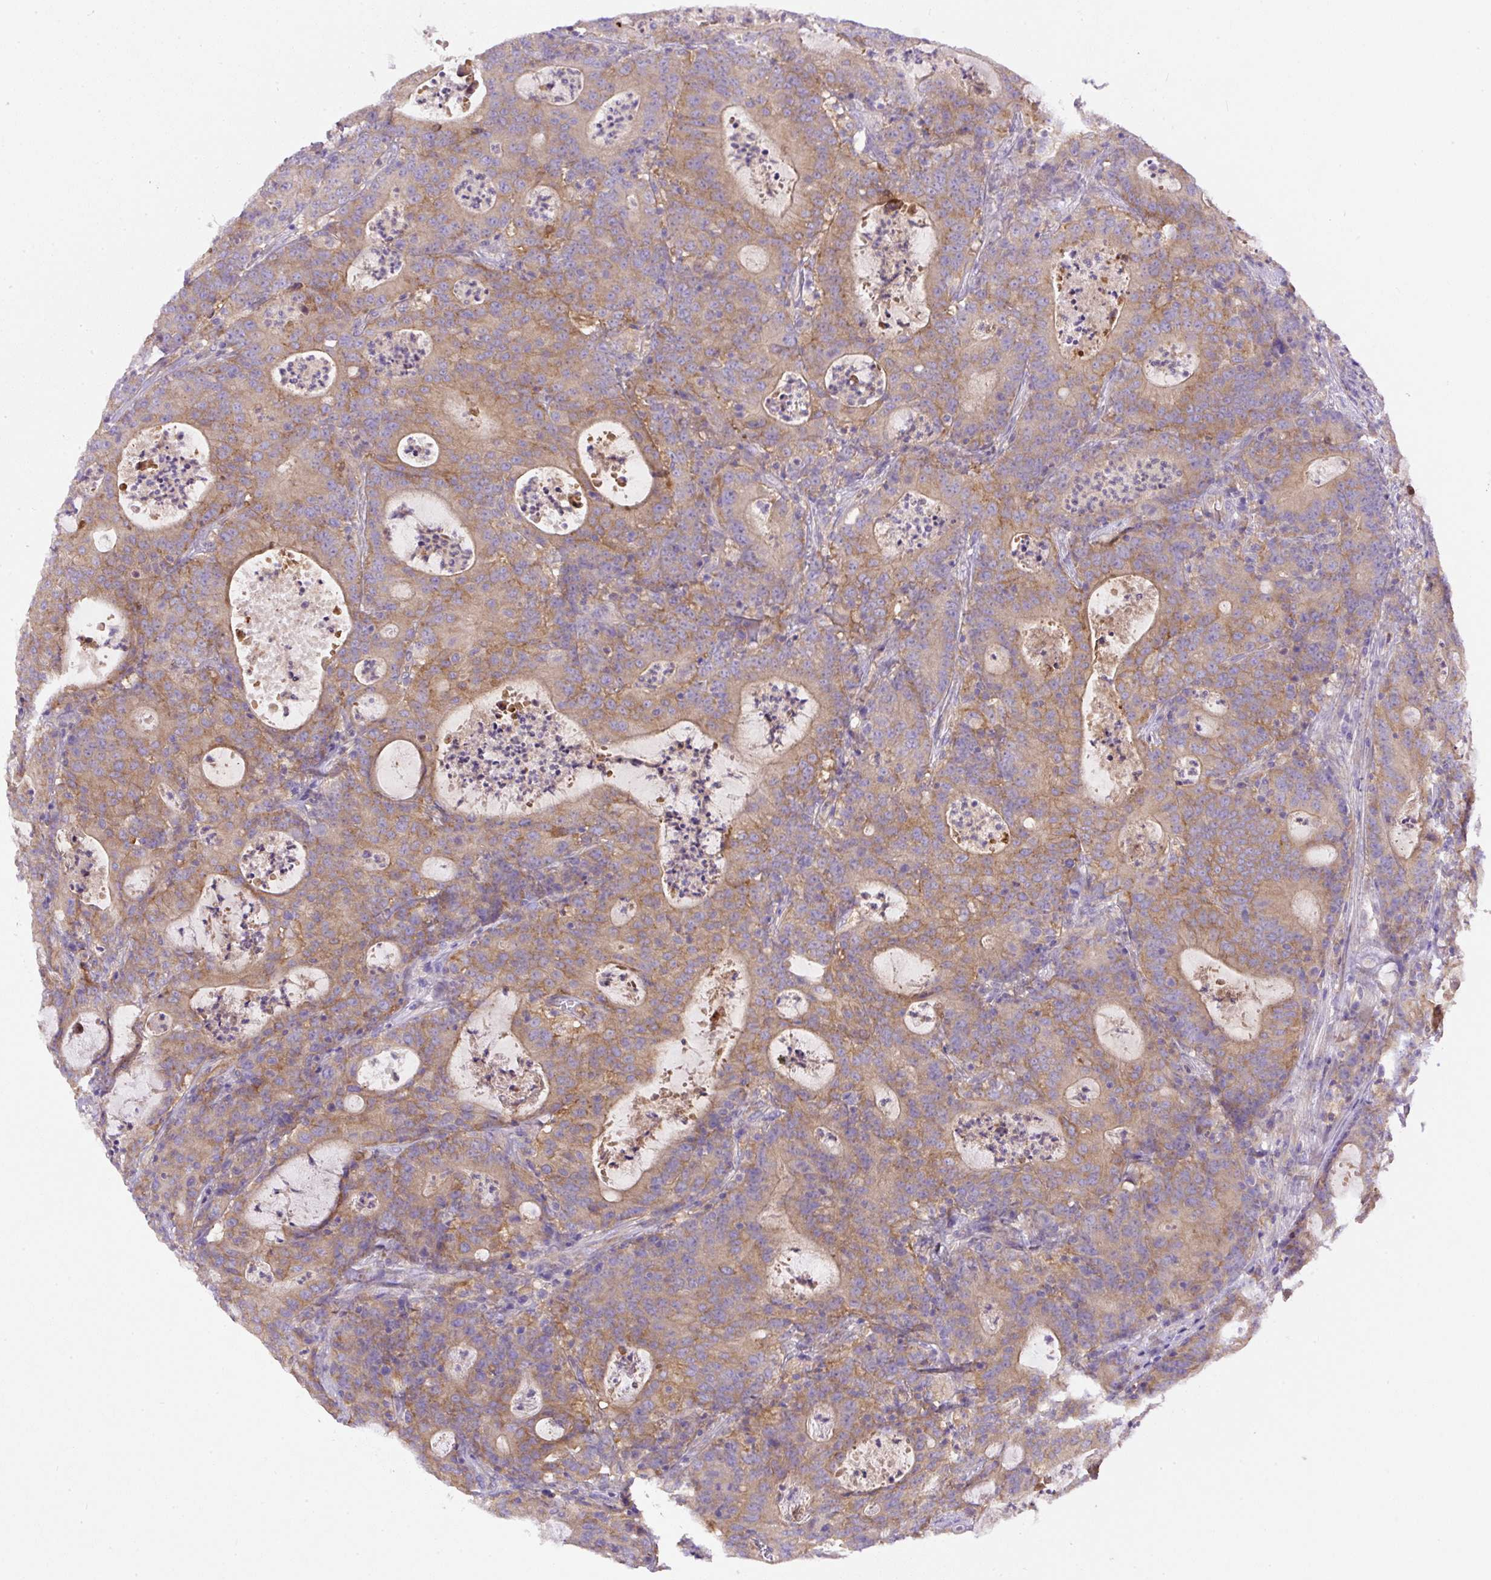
{"staining": {"intensity": "moderate", "quantity": ">75%", "location": "cytoplasmic/membranous"}, "tissue": "colorectal cancer", "cell_type": "Tumor cells", "image_type": "cancer", "snomed": [{"axis": "morphology", "description": "Adenocarcinoma, NOS"}, {"axis": "topography", "description": "Colon"}], "caption": "The photomicrograph demonstrates staining of adenocarcinoma (colorectal), revealing moderate cytoplasmic/membranous protein positivity (brown color) within tumor cells.", "gene": "DAPK1", "patient": {"sex": "male", "age": 83}}